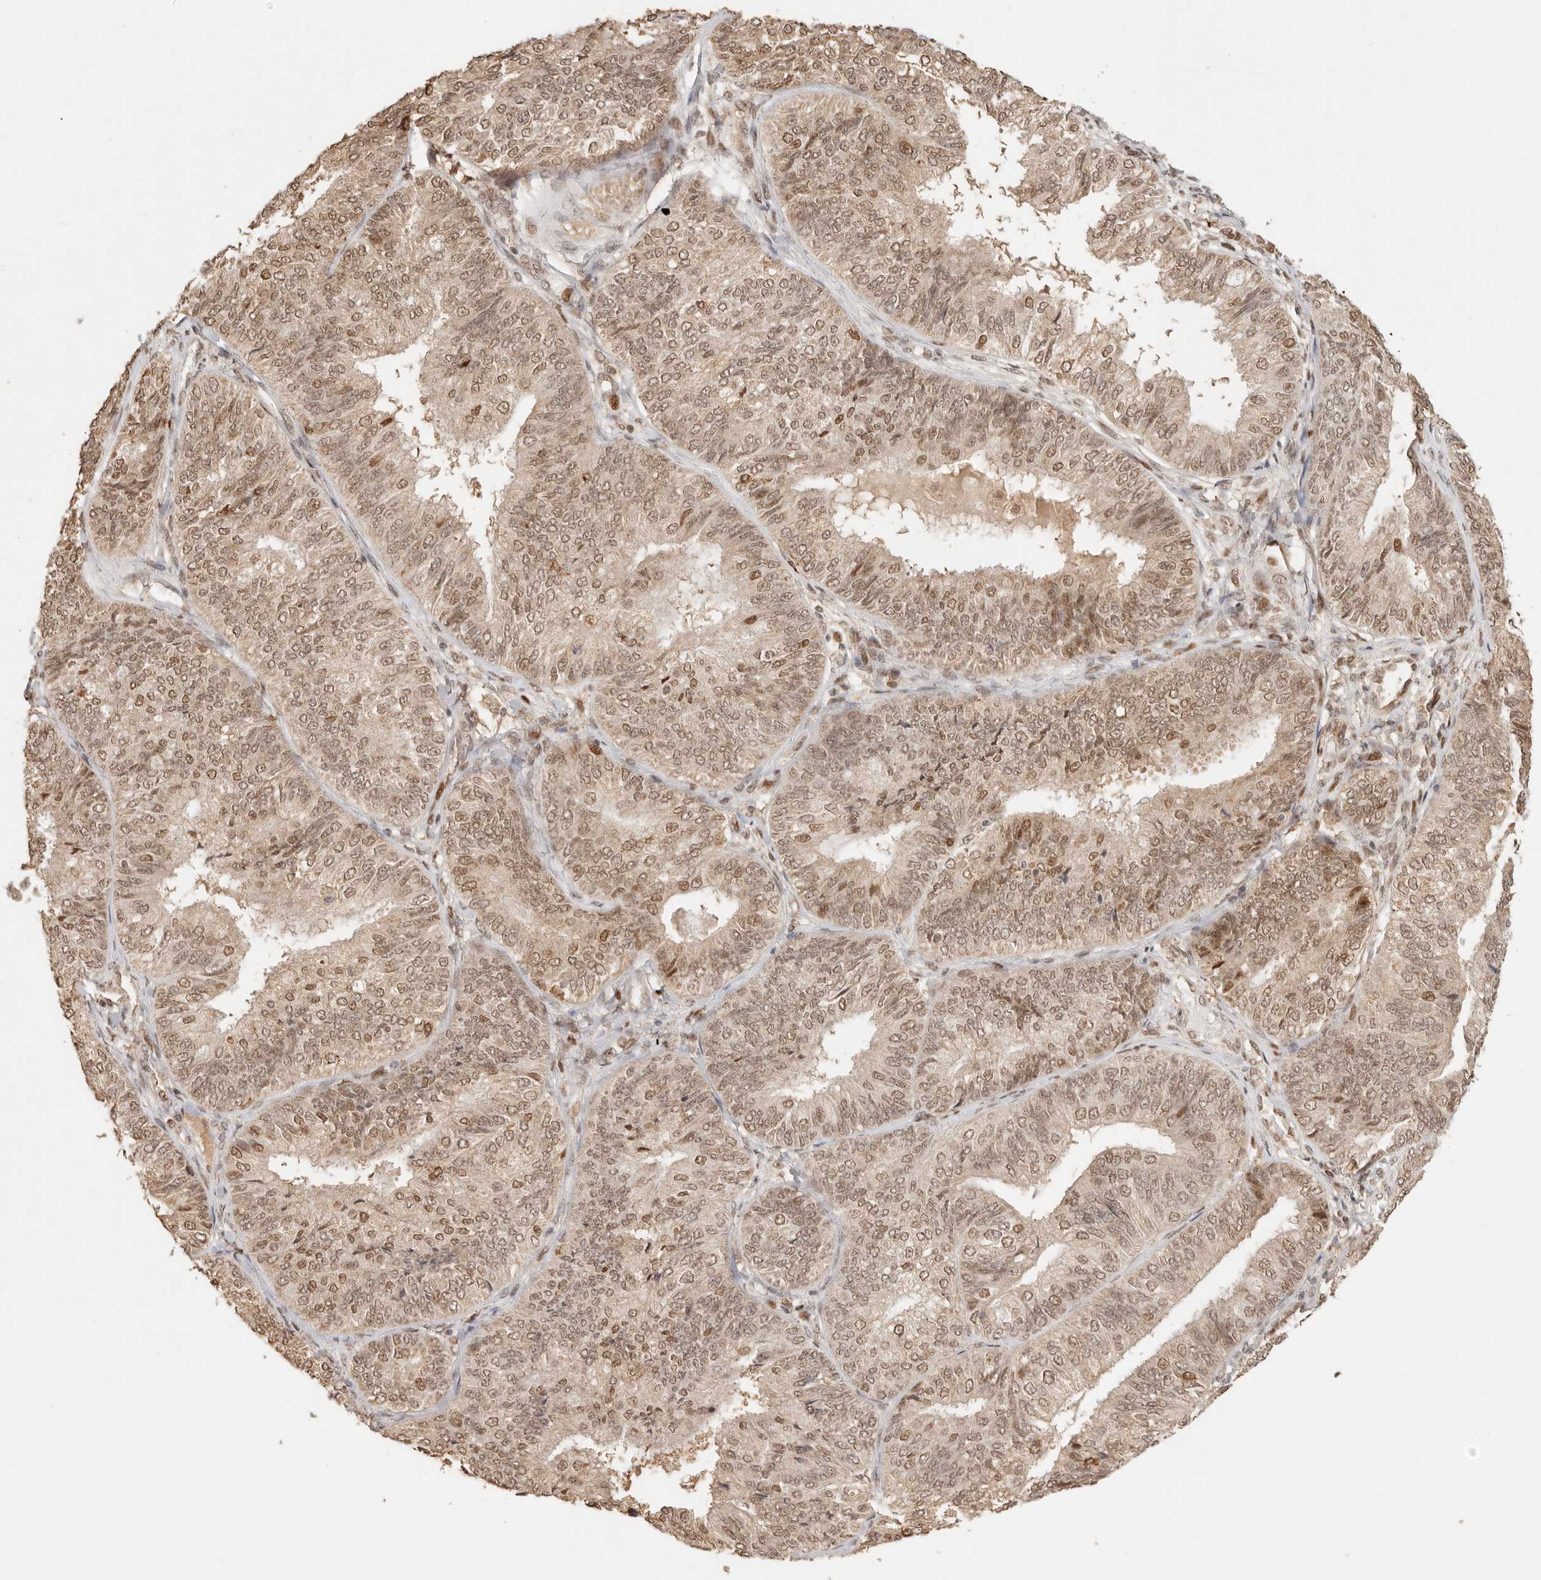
{"staining": {"intensity": "moderate", "quantity": ">75%", "location": "nuclear"}, "tissue": "endometrial cancer", "cell_type": "Tumor cells", "image_type": "cancer", "snomed": [{"axis": "morphology", "description": "Adenocarcinoma, NOS"}, {"axis": "topography", "description": "Endometrium"}], "caption": "Adenocarcinoma (endometrial) was stained to show a protein in brown. There is medium levels of moderate nuclear expression in approximately >75% of tumor cells. (Stains: DAB (3,3'-diaminobenzidine) in brown, nuclei in blue, Microscopy: brightfield microscopy at high magnification).", "gene": "NPAS2", "patient": {"sex": "female", "age": 58}}